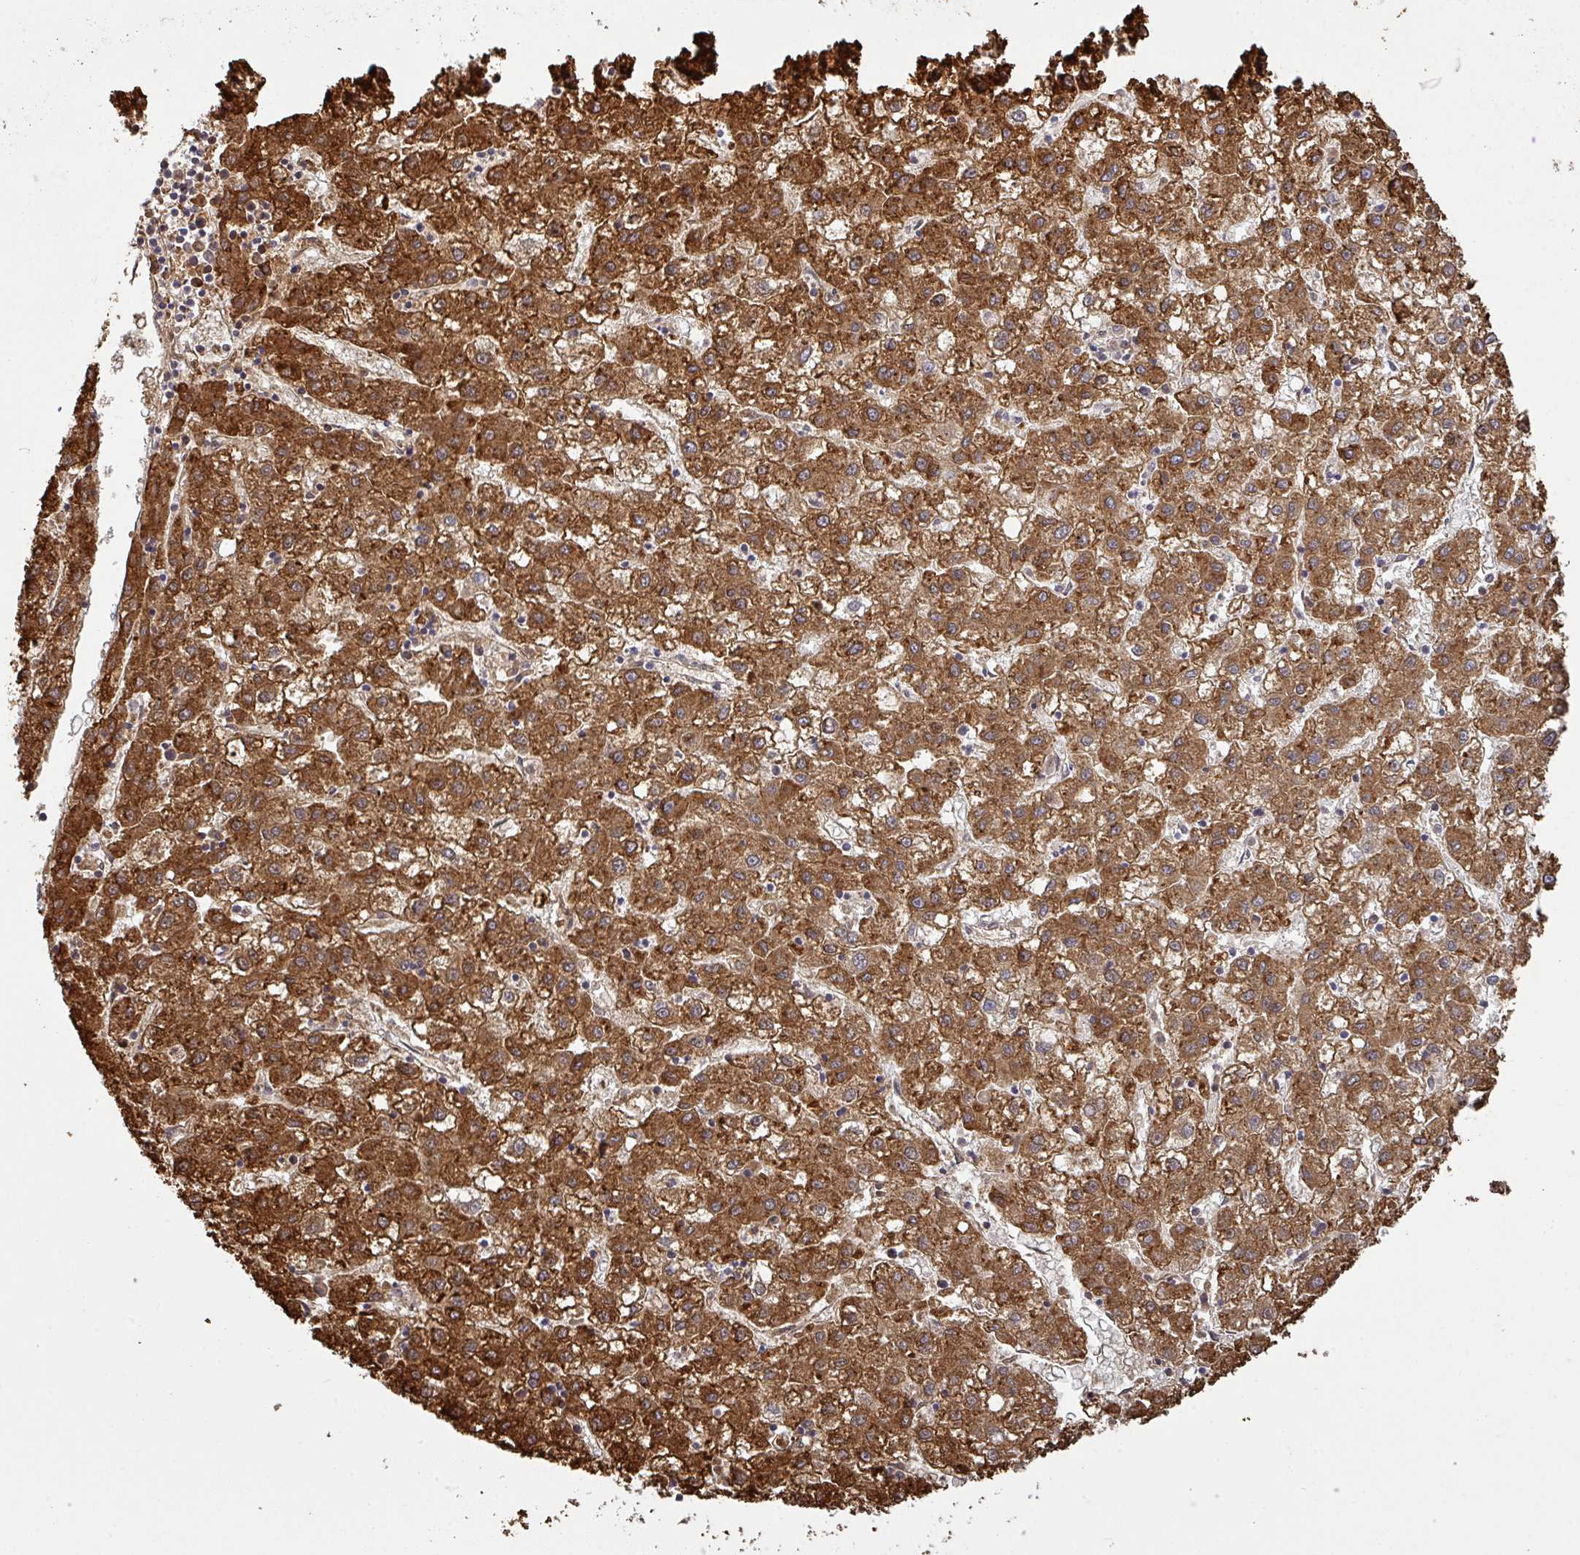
{"staining": {"intensity": "strong", "quantity": ">75%", "location": "cytoplasmic/membranous"}, "tissue": "liver cancer", "cell_type": "Tumor cells", "image_type": "cancer", "snomed": [{"axis": "morphology", "description": "Carcinoma, Hepatocellular, NOS"}, {"axis": "topography", "description": "Liver"}], "caption": "Tumor cells reveal high levels of strong cytoplasmic/membranous positivity in about >75% of cells in human liver hepatocellular carcinoma.", "gene": "CCDC121", "patient": {"sex": "male", "age": 72}}